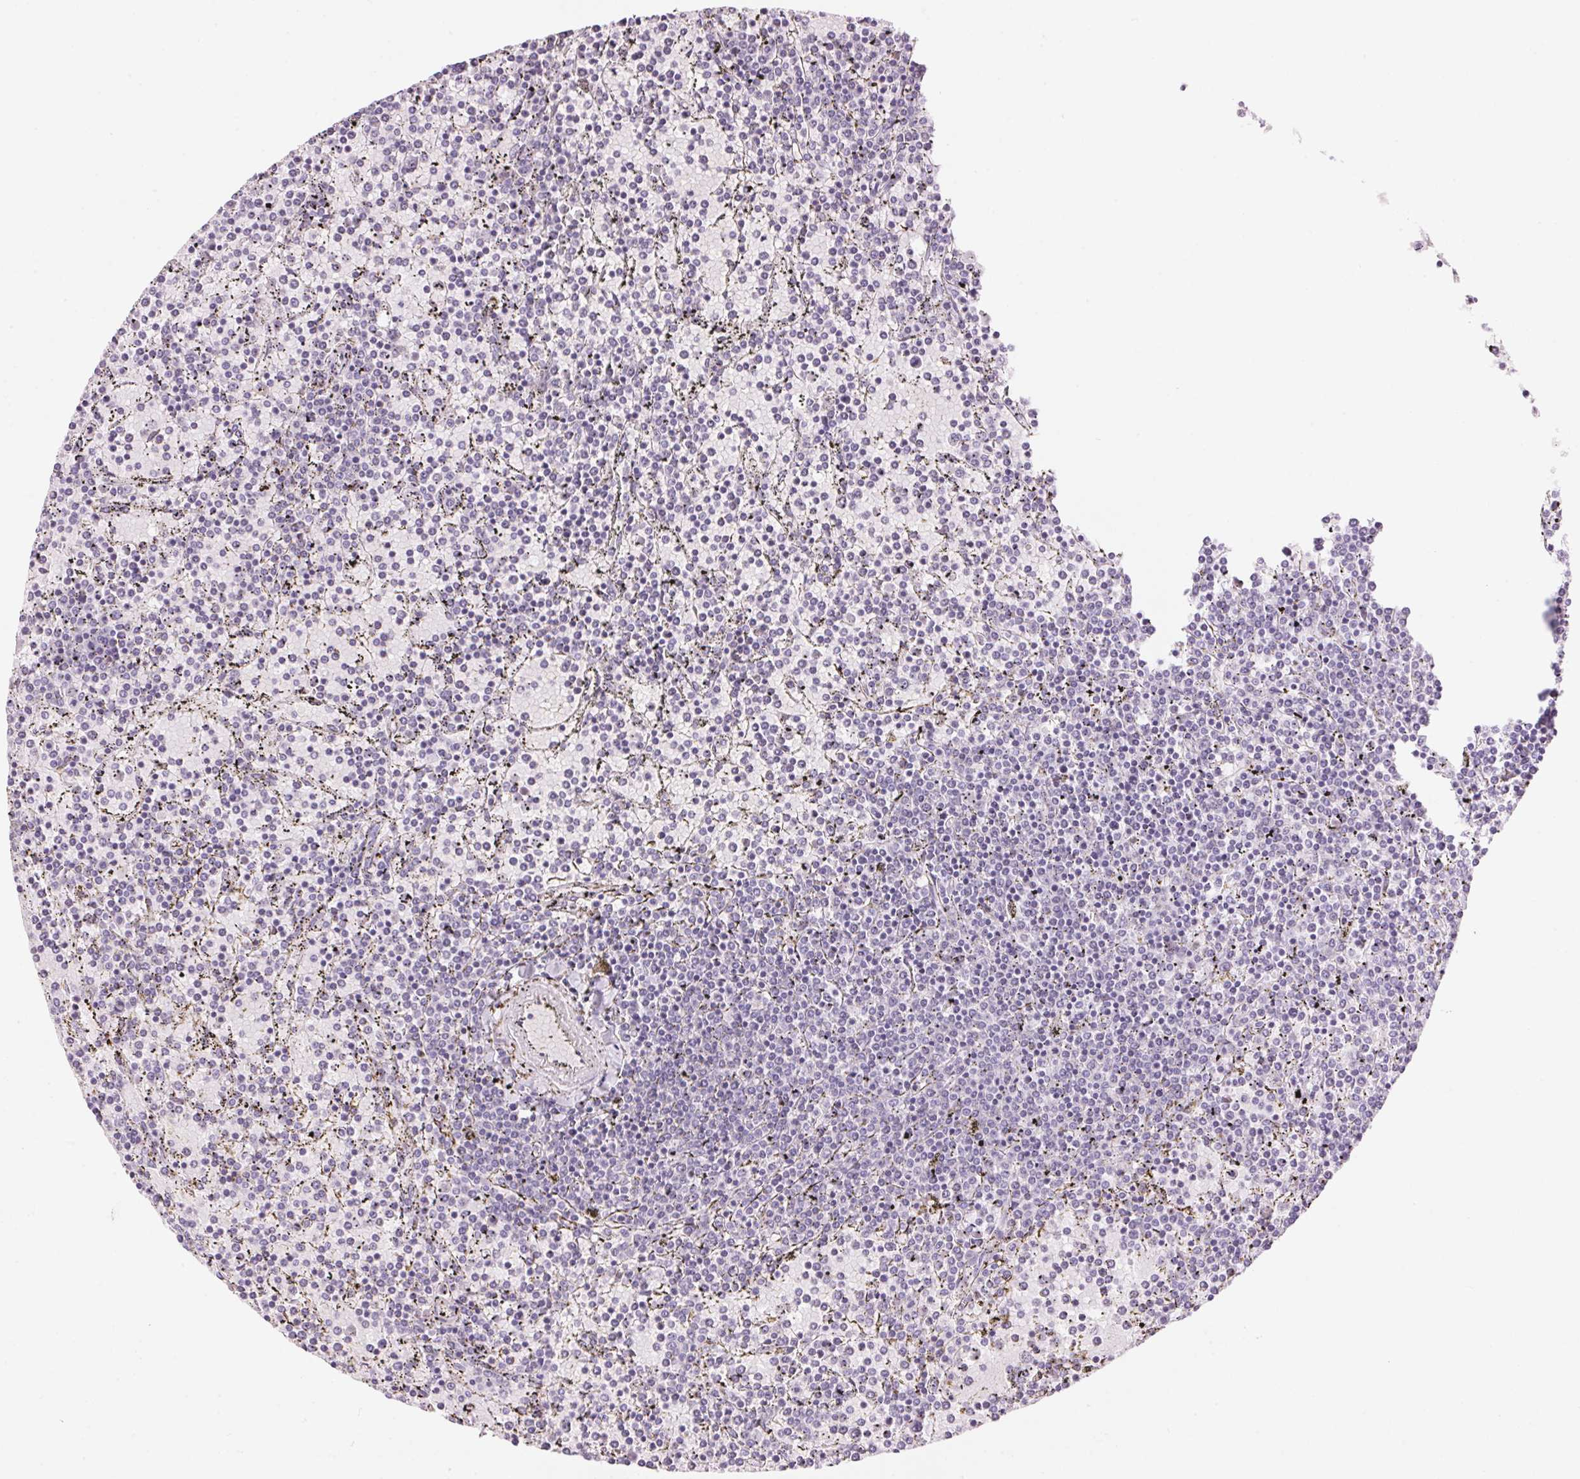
{"staining": {"intensity": "negative", "quantity": "none", "location": "none"}, "tissue": "lymphoma", "cell_type": "Tumor cells", "image_type": "cancer", "snomed": [{"axis": "morphology", "description": "Malignant lymphoma, non-Hodgkin's type, Low grade"}, {"axis": "topography", "description": "Spleen"}], "caption": "IHC image of neoplastic tissue: lymphoma stained with DAB (3,3'-diaminobenzidine) demonstrates no significant protein positivity in tumor cells.", "gene": "HSD17B2", "patient": {"sex": "female", "age": 77}}